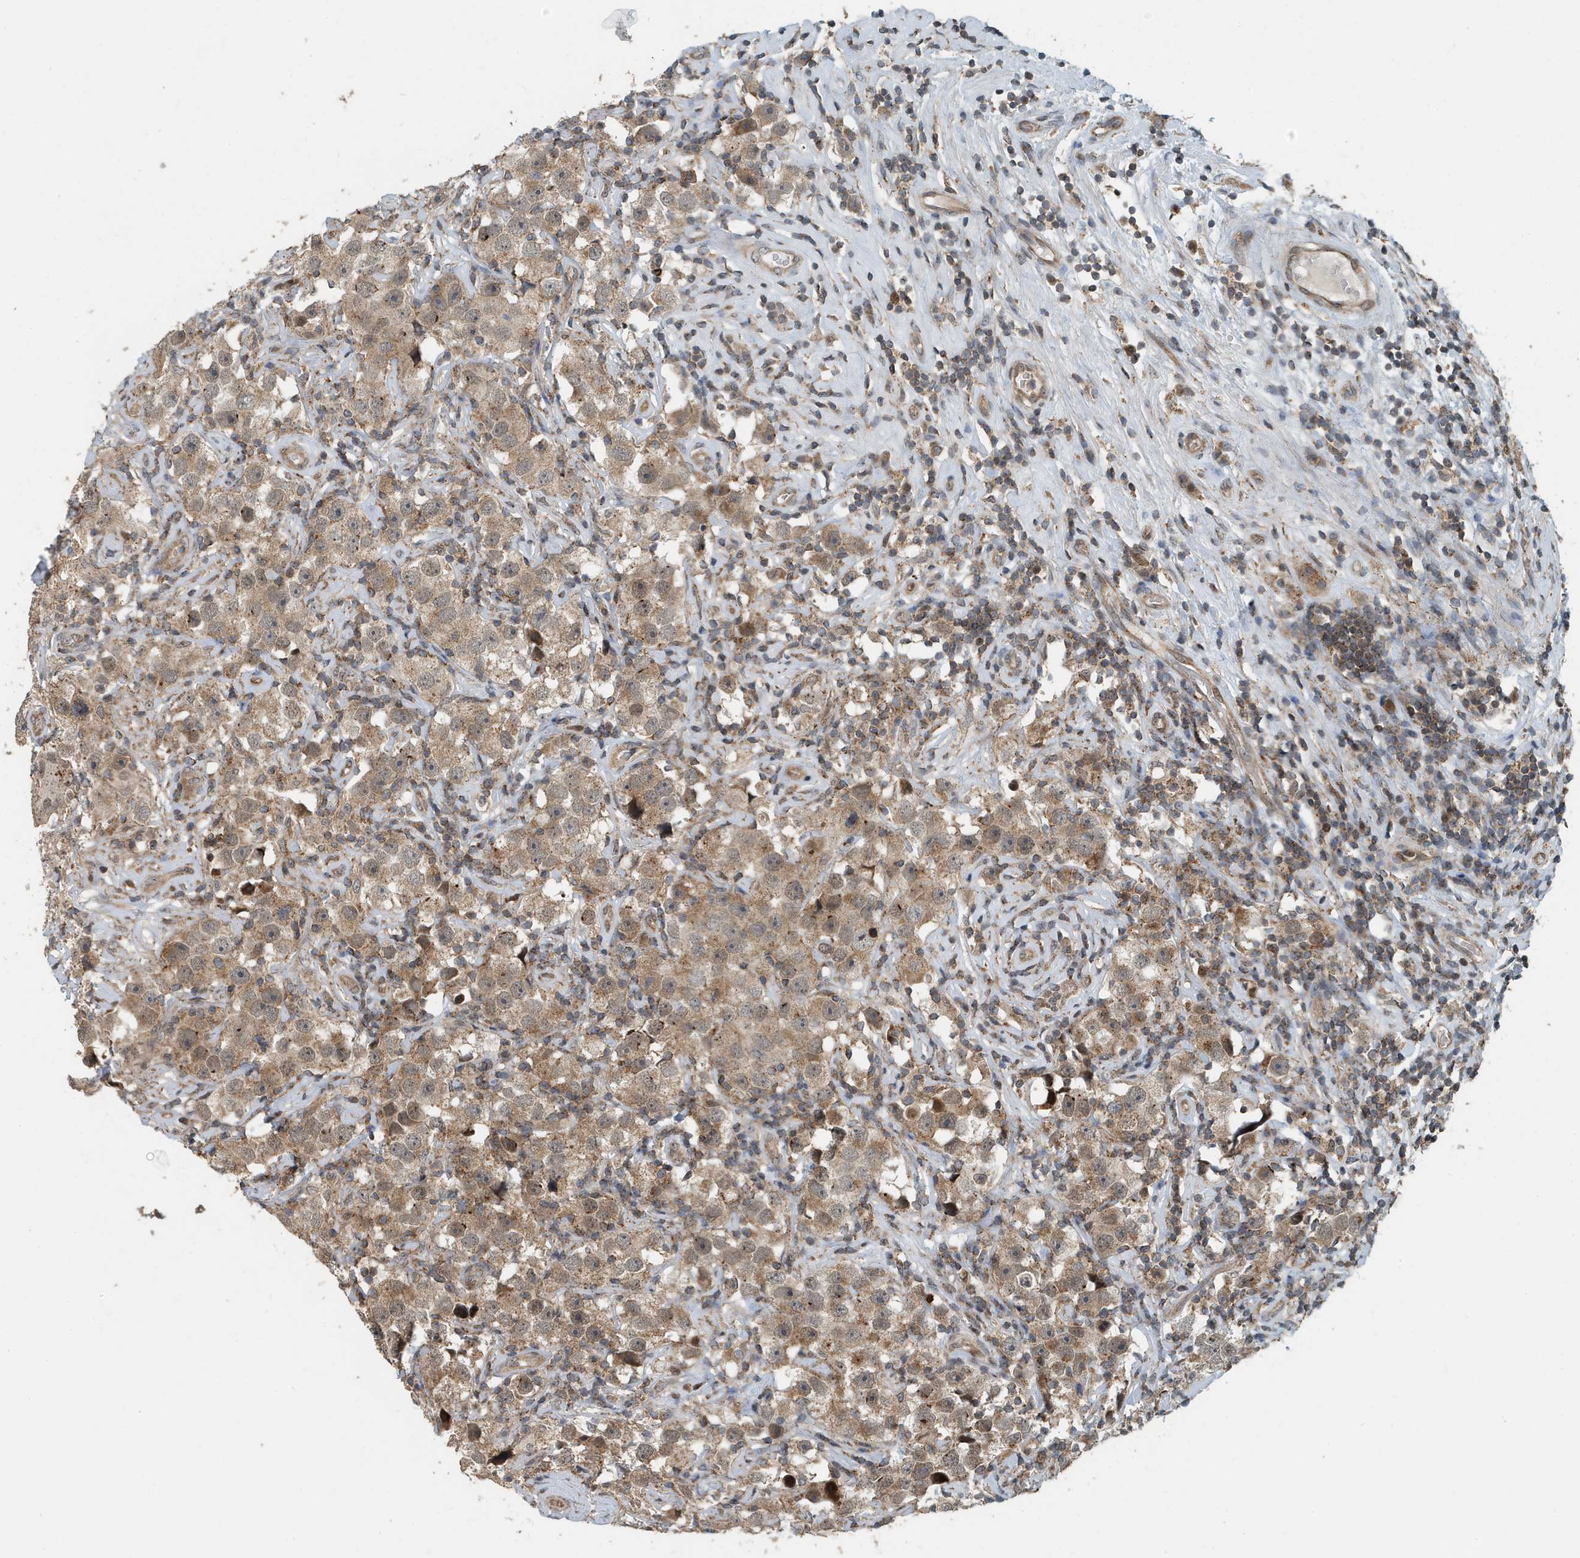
{"staining": {"intensity": "moderate", "quantity": ">75%", "location": "cytoplasmic/membranous"}, "tissue": "testis cancer", "cell_type": "Tumor cells", "image_type": "cancer", "snomed": [{"axis": "morphology", "description": "Seminoma, NOS"}, {"axis": "topography", "description": "Testis"}], "caption": "The histopathology image reveals a brown stain indicating the presence of a protein in the cytoplasmic/membranous of tumor cells in testis cancer.", "gene": "KIF15", "patient": {"sex": "male", "age": 49}}